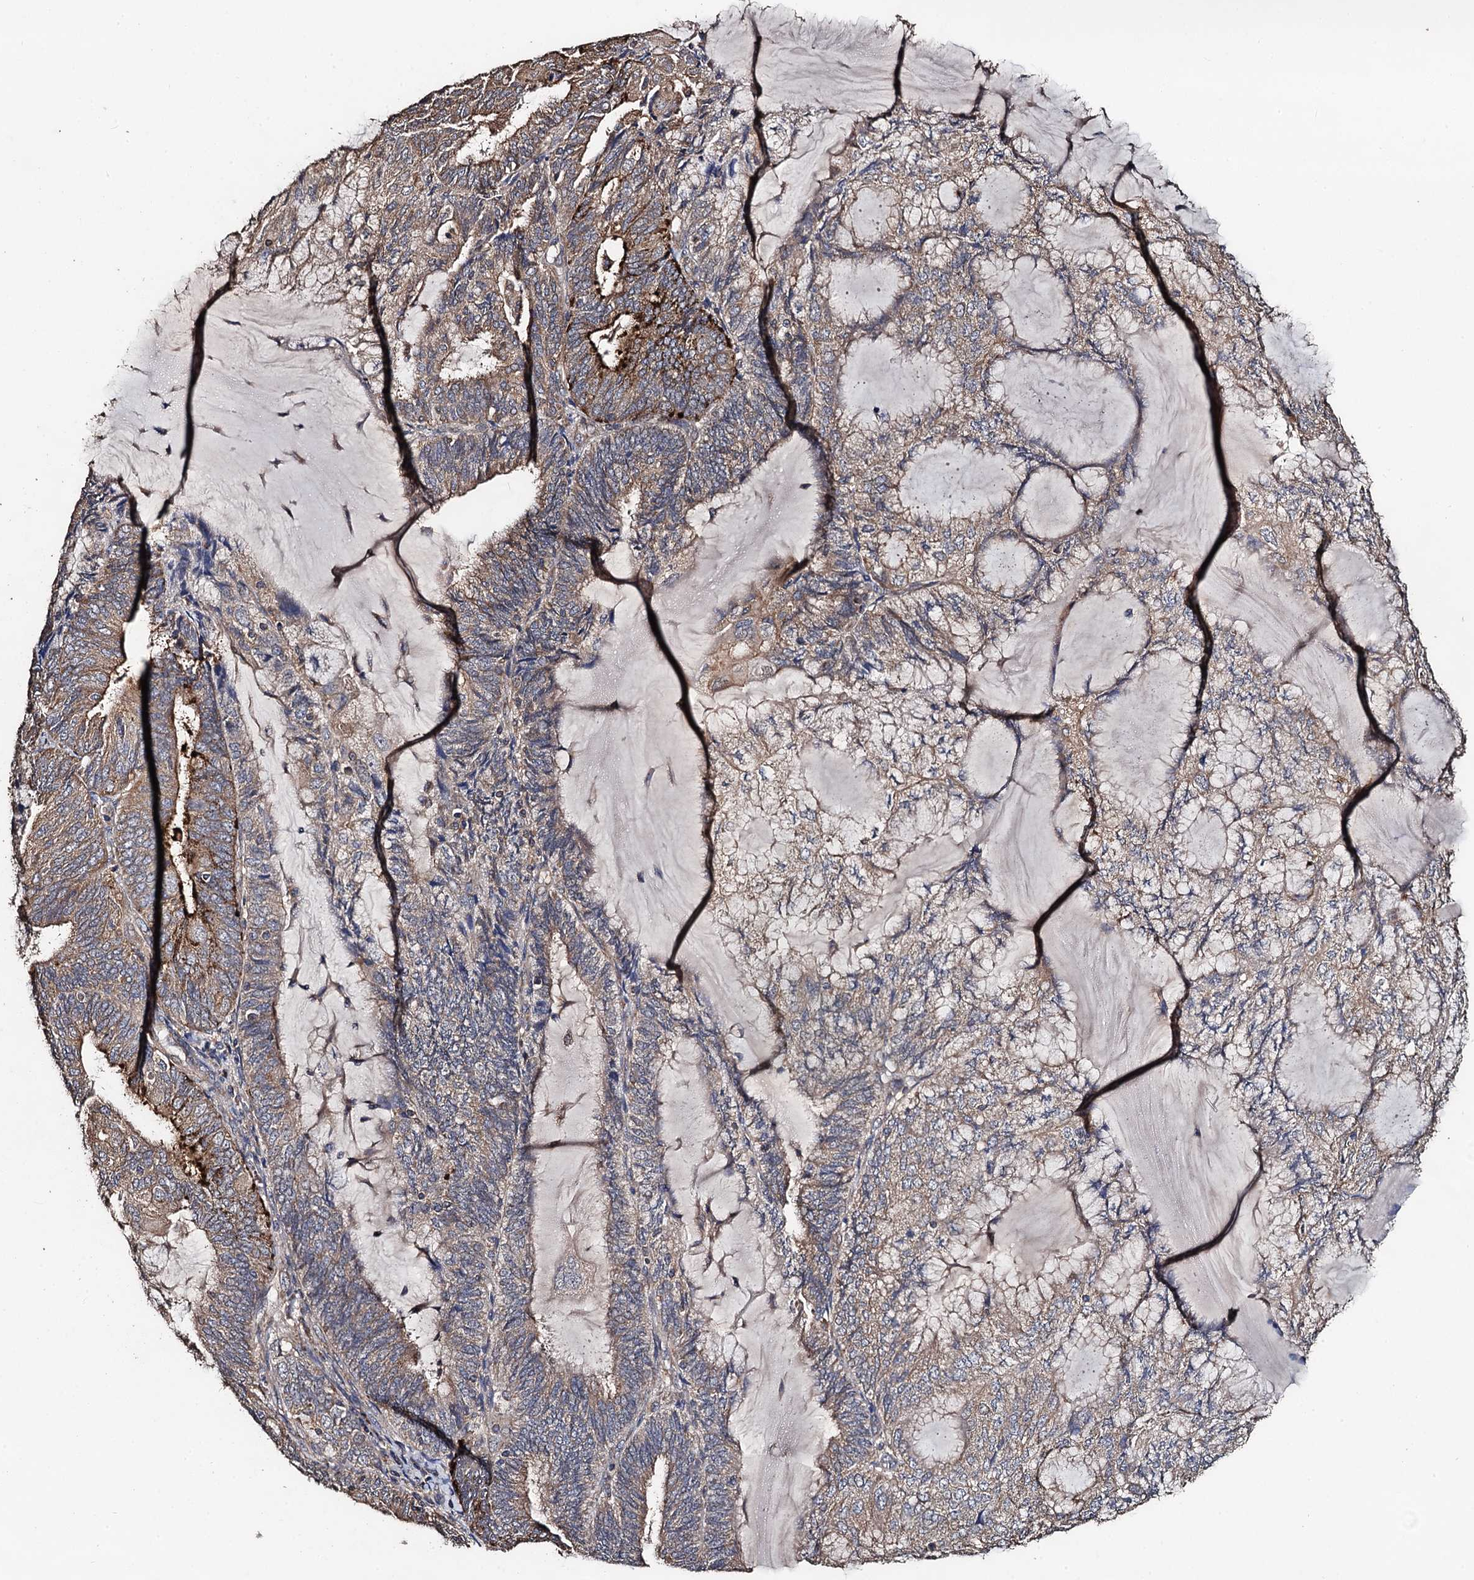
{"staining": {"intensity": "moderate", "quantity": "25%-75%", "location": "cytoplasmic/membranous"}, "tissue": "endometrial cancer", "cell_type": "Tumor cells", "image_type": "cancer", "snomed": [{"axis": "morphology", "description": "Adenocarcinoma, NOS"}, {"axis": "topography", "description": "Endometrium"}], "caption": "Endometrial adenocarcinoma stained with a brown dye shows moderate cytoplasmic/membranous positive positivity in approximately 25%-75% of tumor cells.", "gene": "PPTC7", "patient": {"sex": "female", "age": 81}}